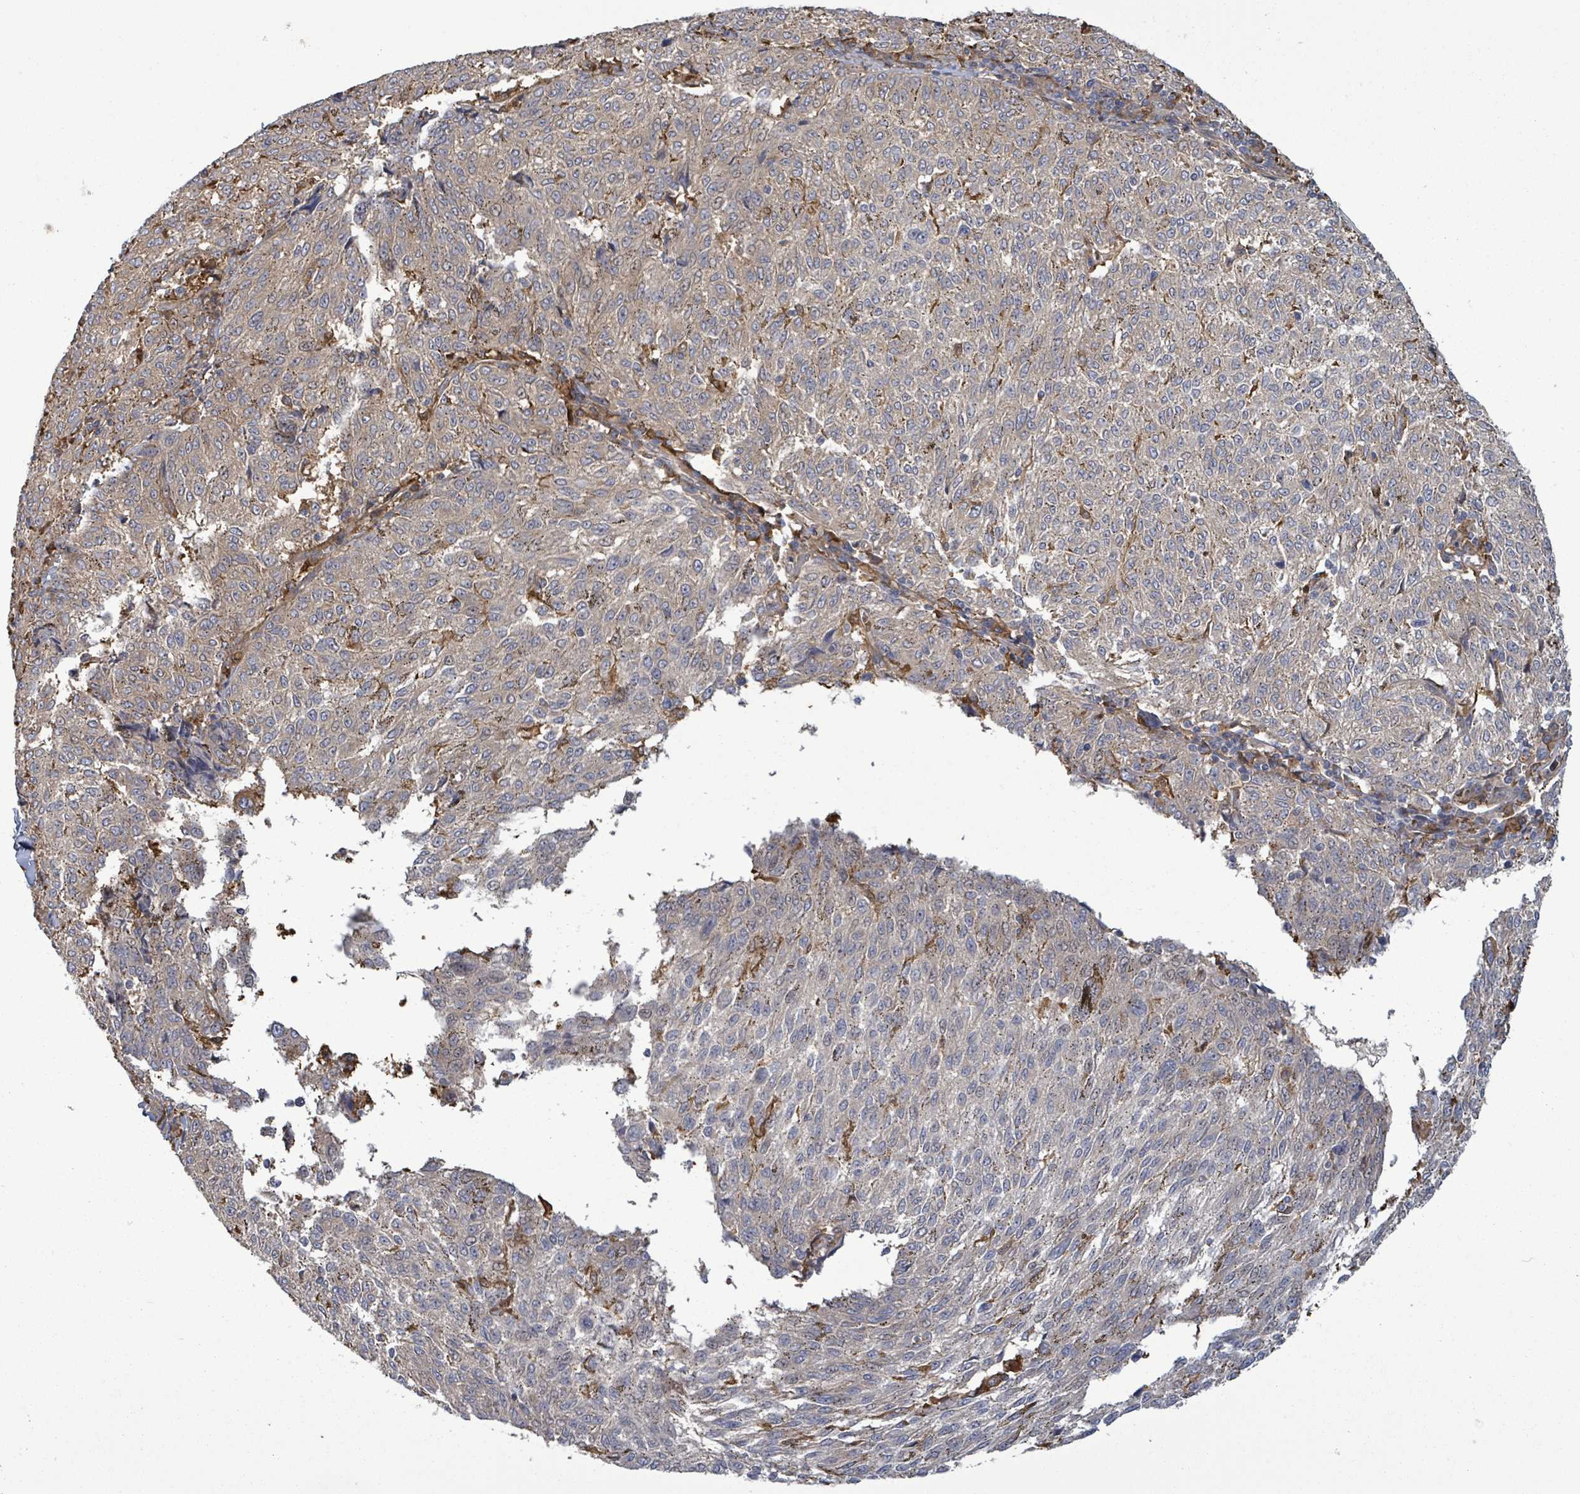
{"staining": {"intensity": "negative", "quantity": "none", "location": "none"}, "tissue": "melanoma", "cell_type": "Tumor cells", "image_type": "cancer", "snomed": [{"axis": "morphology", "description": "Malignant melanoma, NOS"}, {"axis": "topography", "description": "Skin"}], "caption": "IHC of melanoma reveals no expression in tumor cells.", "gene": "MAP3K6", "patient": {"sex": "female", "age": 72}}